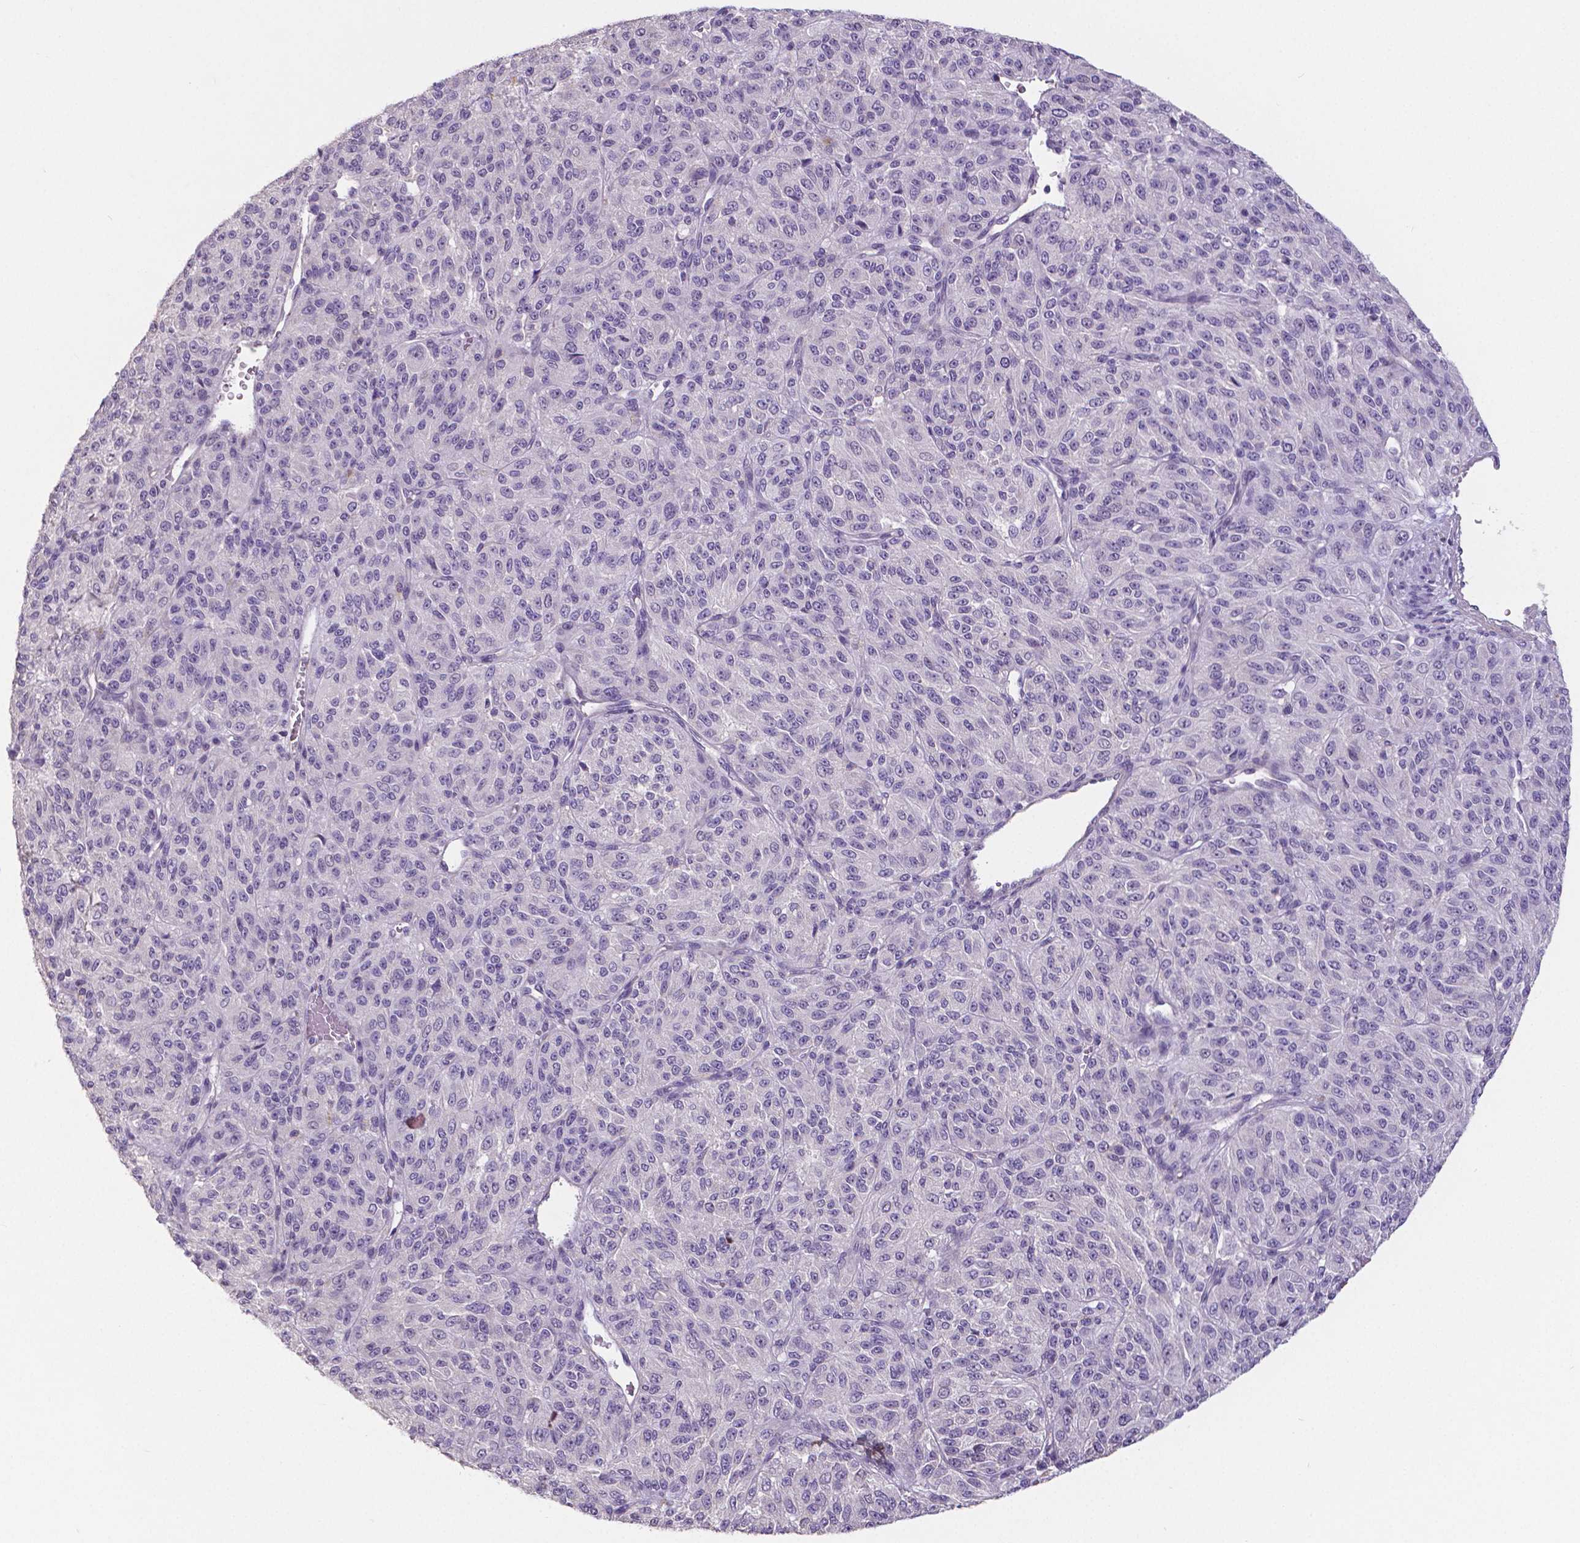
{"staining": {"intensity": "negative", "quantity": "none", "location": "none"}, "tissue": "melanoma", "cell_type": "Tumor cells", "image_type": "cancer", "snomed": [{"axis": "morphology", "description": "Malignant melanoma, Metastatic site"}, {"axis": "topography", "description": "Brain"}], "caption": "Immunohistochemical staining of human melanoma displays no significant staining in tumor cells.", "gene": "CRMP1", "patient": {"sex": "female", "age": 56}}